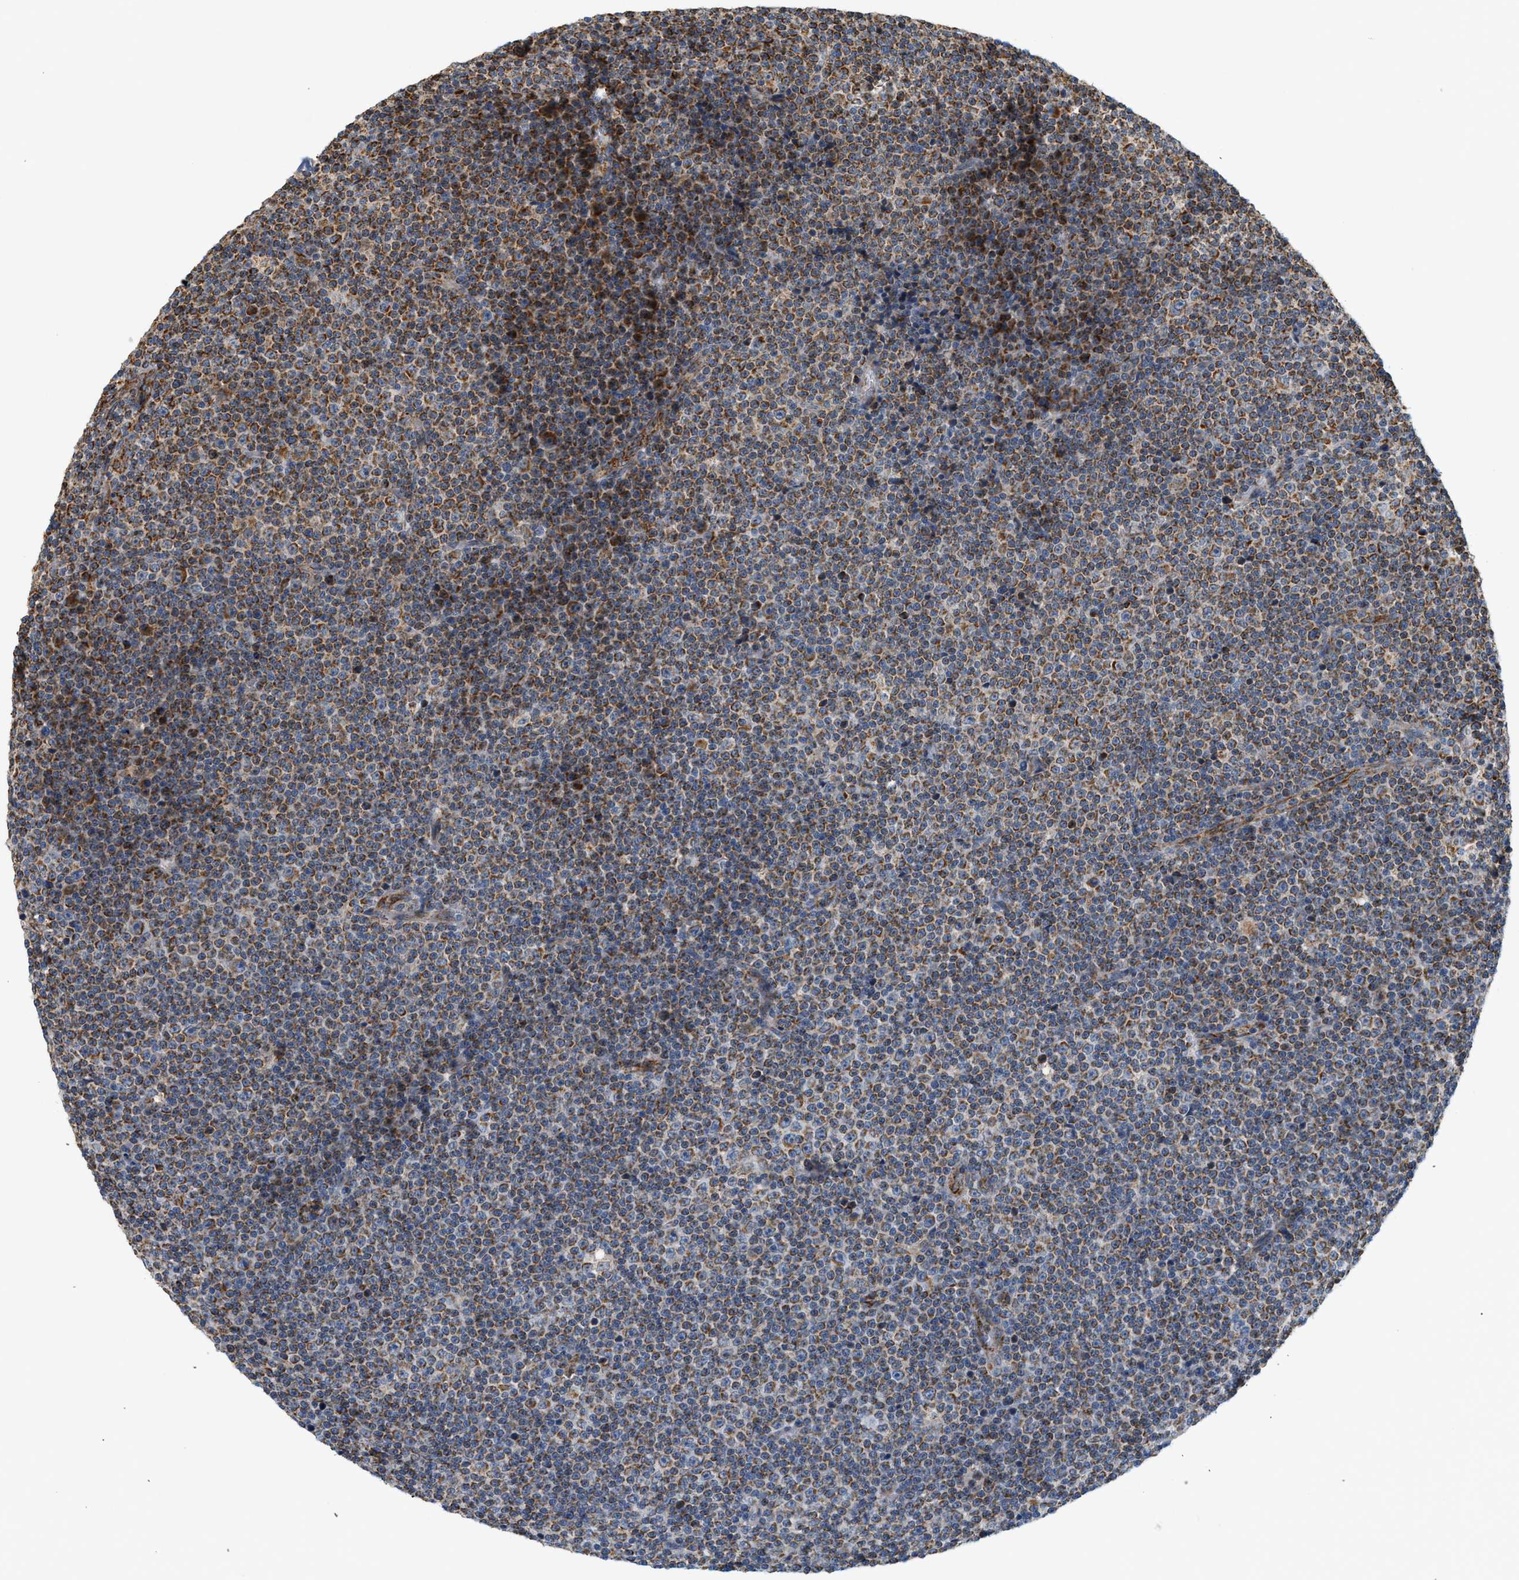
{"staining": {"intensity": "moderate", "quantity": ">75%", "location": "cytoplasmic/membranous"}, "tissue": "lymphoma", "cell_type": "Tumor cells", "image_type": "cancer", "snomed": [{"axis": "morphology", "description": "Malignant lymphoma, non-Hodgkin's type, Low grade"}, {"axis": "topography", "description": "Lymph node"}], "caption": "Immunohistochemistry (IHC) of lymphoma reveals medium levels of moderate cytoplasmic/membranous positivity in approximately >75% of tumor cells. (DAB (3,3'-diaminobenzidine) IHC with brightfield microscopy, high magnification).", "gene": "MCU", "patient": {"sex": "female", "age": 67}}